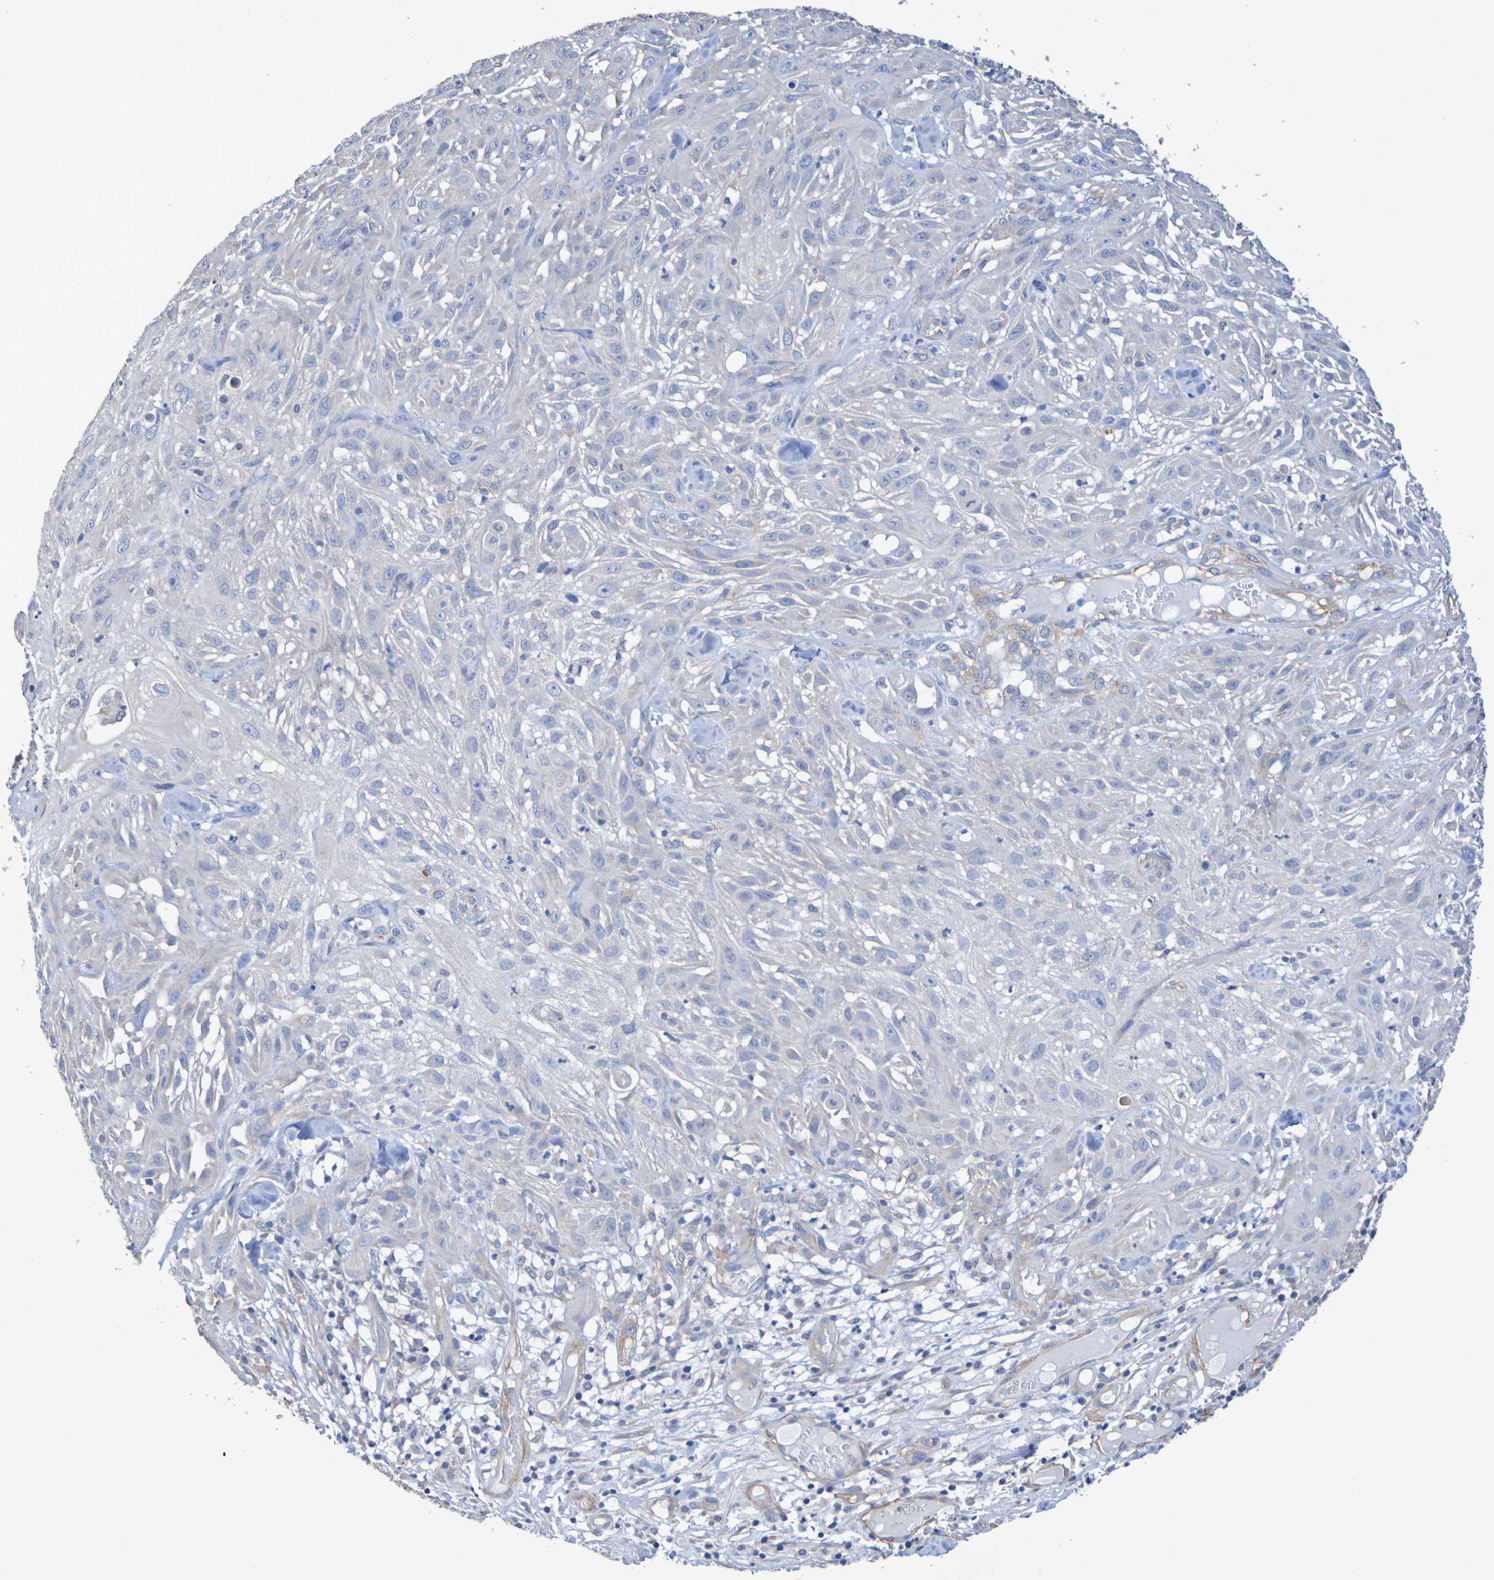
{"staining": {"intensity": "negative", "quantity": "none", "location": "none"}, "tissue": "skin cancer", "cell_type": "Tumor cells", "image_type": "cancer", "snomed": [{"axis": "morphology", "description": "Squamous cell carcinoma, NOS"}, {"axis": "topography", "description": "Skin"}], "caption": "The histopathology image demonstrates no staining of tumor cells in skin squamous cell carcinoma.", "gene": "SRPRB", "patient": {"sex": "male", "age": 75}}